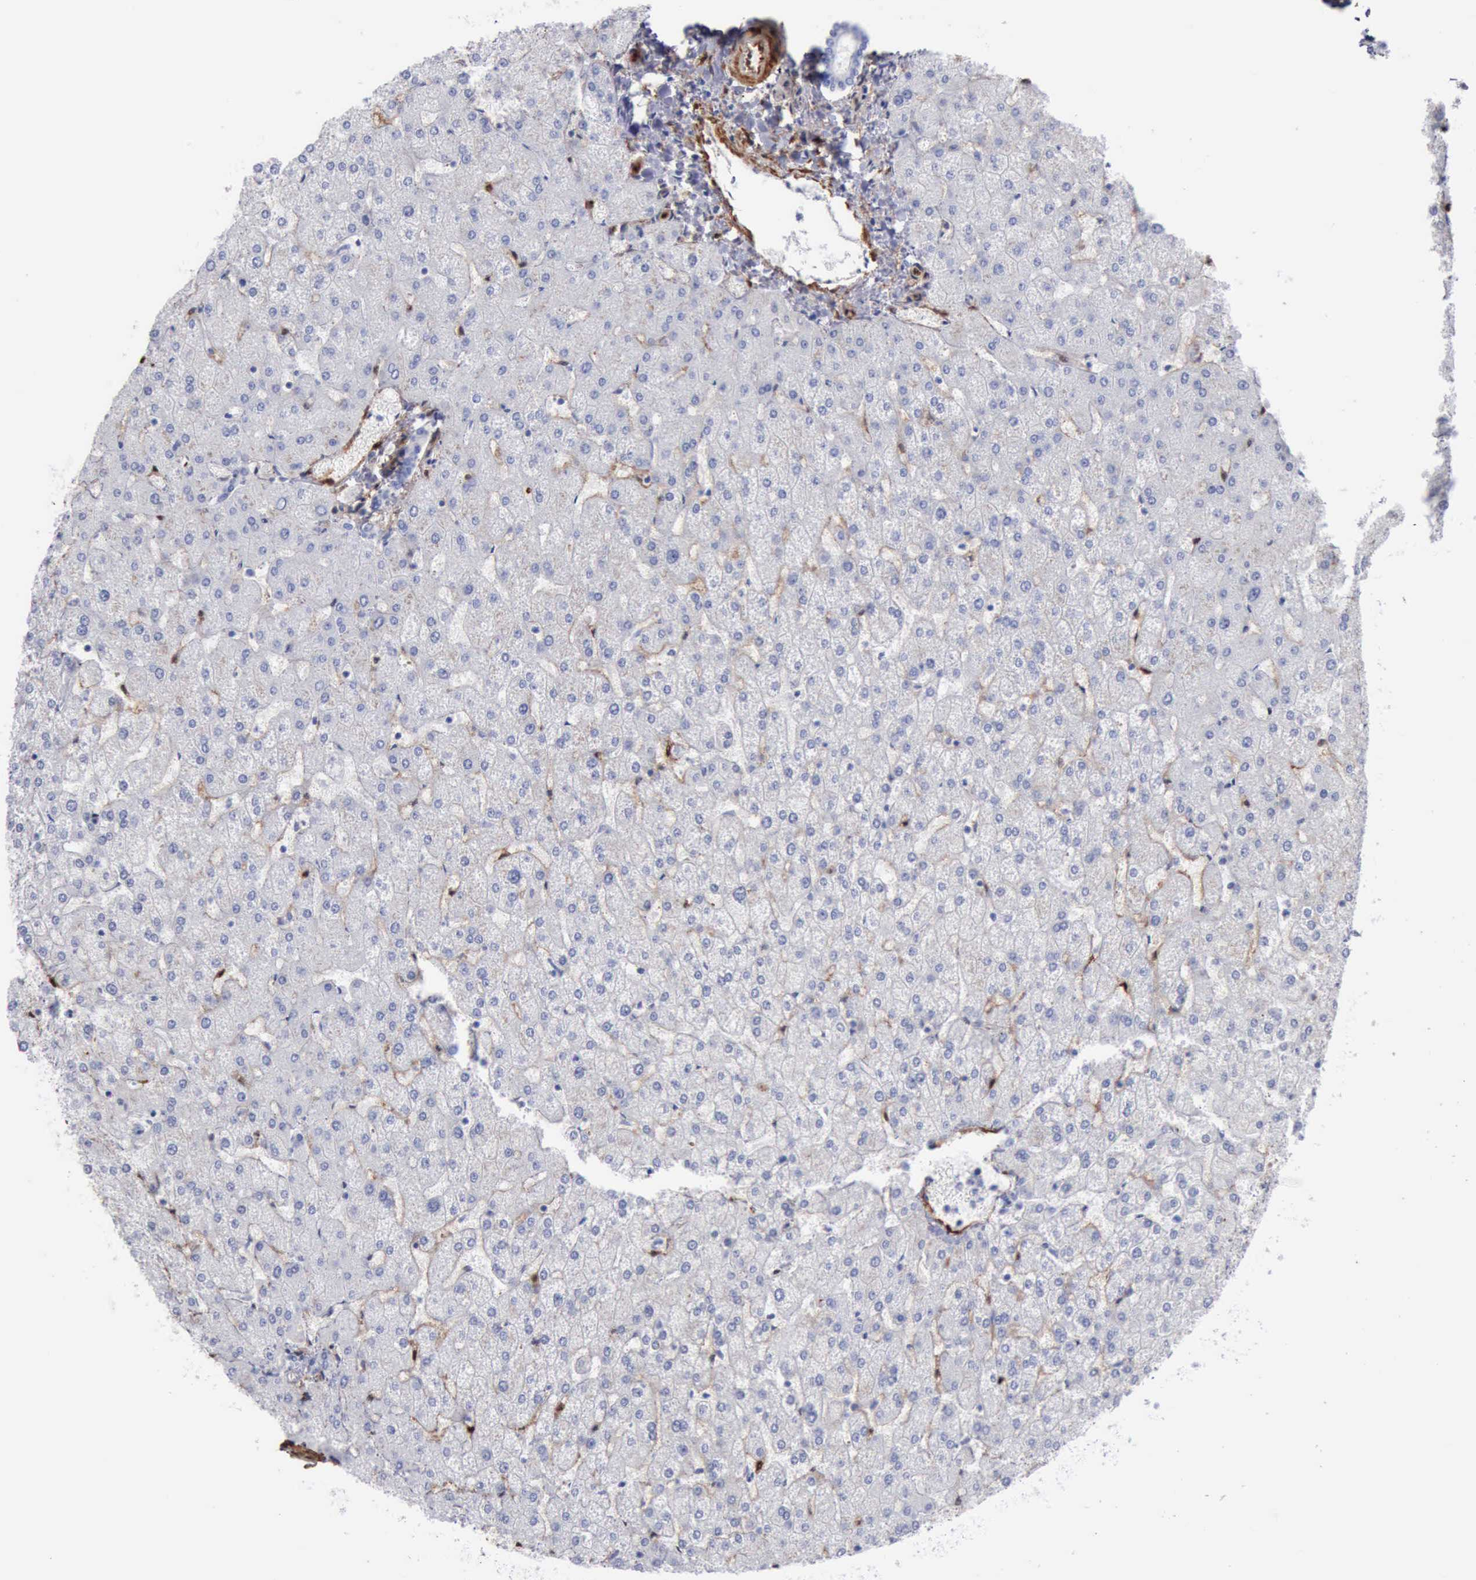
{"staining": {"intensity": "negative", "quantity": "none", "location": "none"}, "tissue": "liver", "cell_type": "Cholangiocytes", "image_type": "normal", "snomed": [{"axis": "morphology", "description": "Normal tissue, NOS"}, {"axis": "topography", "description": "Liver"}], "caption": "Immunohistochemistry (IHC) image of unremarkable liver: human liver stained with DAB (3,3'-diaminobenzidine) shows no significant protein expression in cholangiocytes.", "gene": "FHL1", "patient": {"sex": "female", "age": 32}}